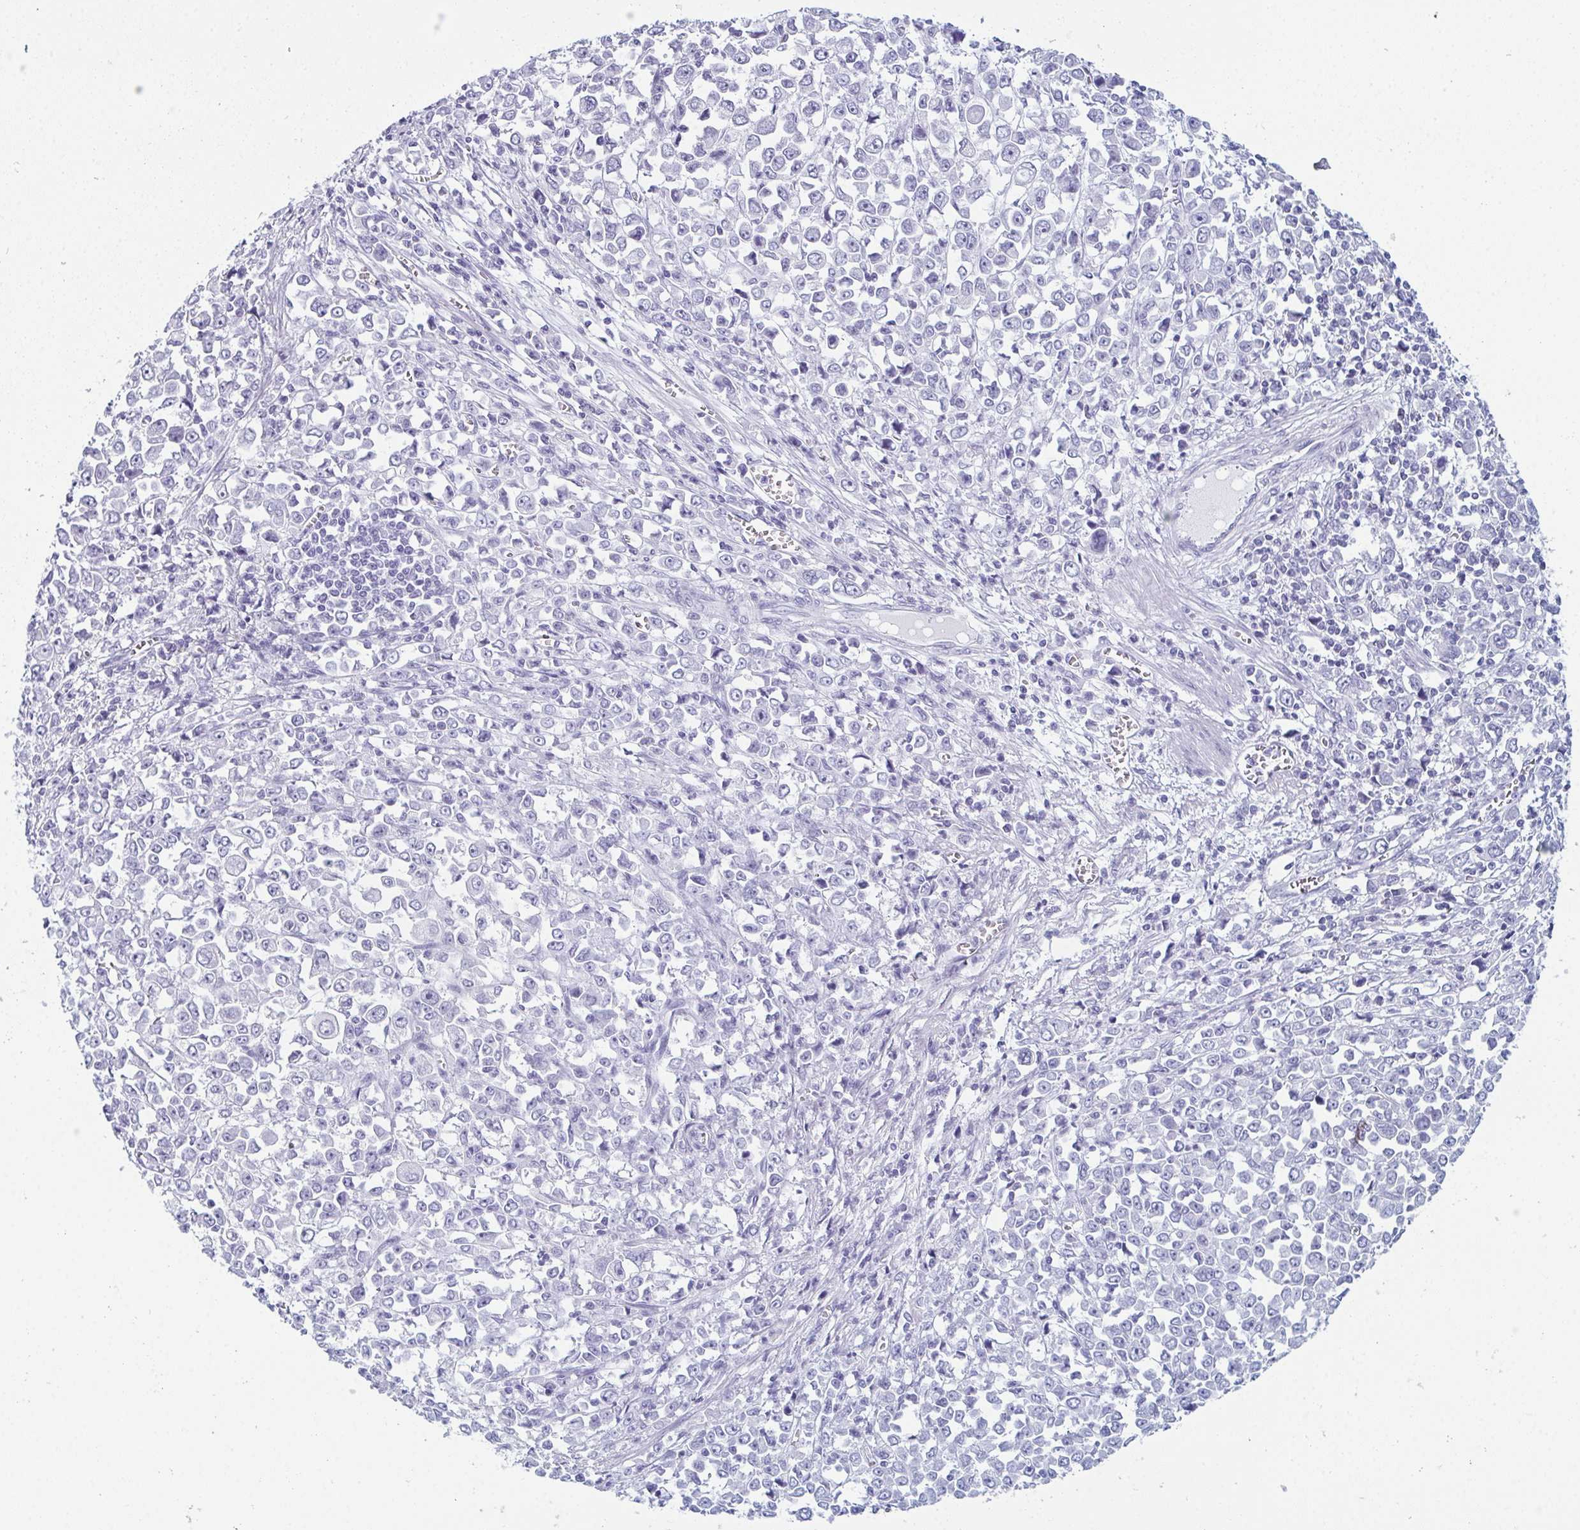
{"staining": {"intensity": "negative", "quantity": "none", "location": "none"}, "tissue": "stomach cancer", "cell_type": "Tumor cells", "image_type": "cancer", "snomed": [{"axis": "morphology", "description": "Adenocarcinoma, NOS"}, {"axis": "topography", "description": "Stomach, upper"}], "caption": "An immunohistochemistry (IHC) image of stomach adenocarcinoma is shown. There is no staining in tumor cells of stomach adenocarcinoma.", "gene": "ENKUR", "patient": {"sex": "male", "age": 70}}